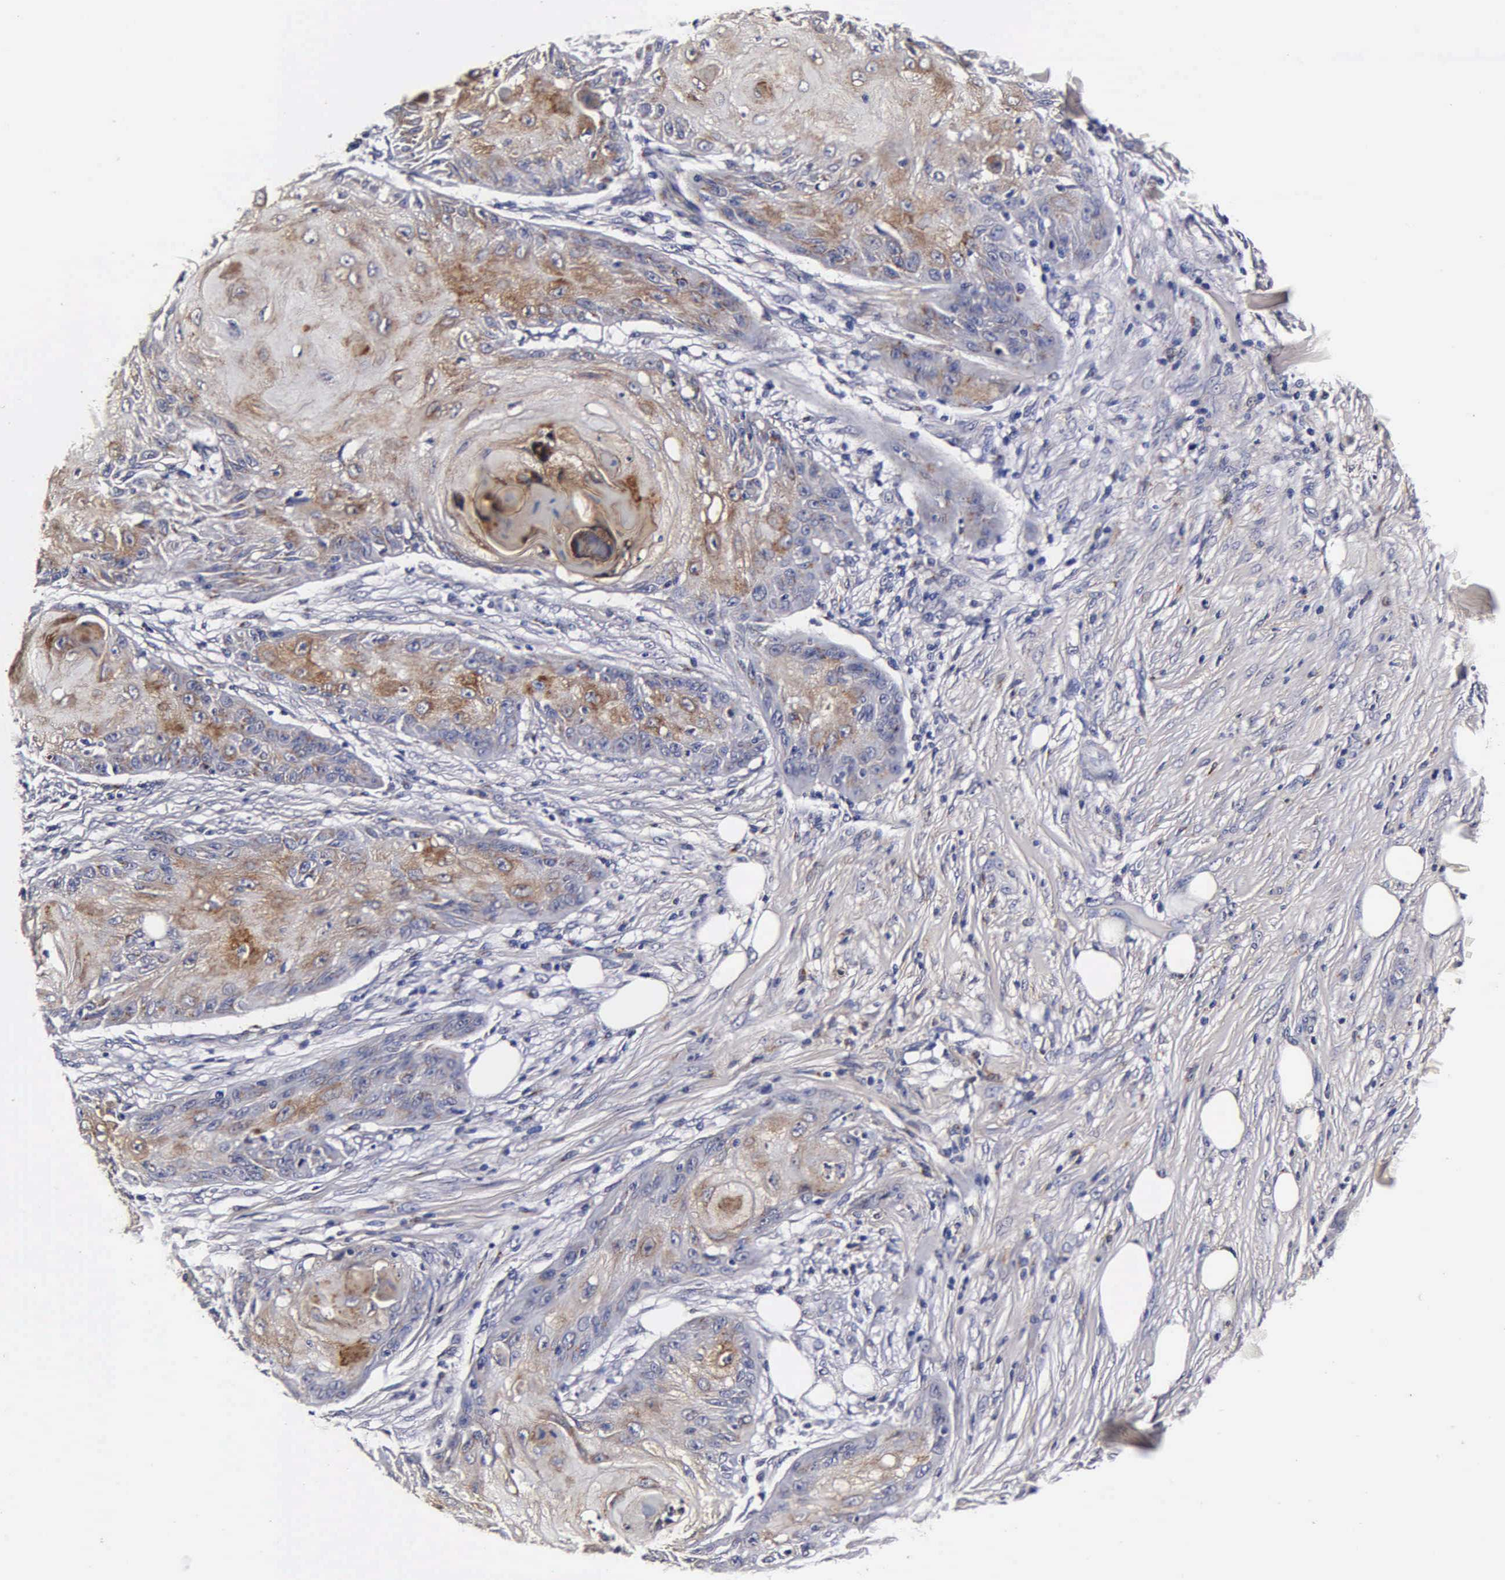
{"staining": {"intensity": "moderate", "quantity": "25%-75%", "location": "cytoplasmic/membranous"}, "tissue": "skin cancer", "cell_type": "Tumor cells", "image_type": "cancer", "snomed": [{"axis": "morphology", "description": "Squamous cell carcinoma, NOS"}, {"axis": "topography", "description": "Skin"}], "caption": "Squamous cell carcinoma (skin) tissue reveals moderate cytoplasmic/membranous positivity in approximately 25%-75% of tumor cells", "gene": "CST3", "patient": {"sex": "female", "age": 88}}